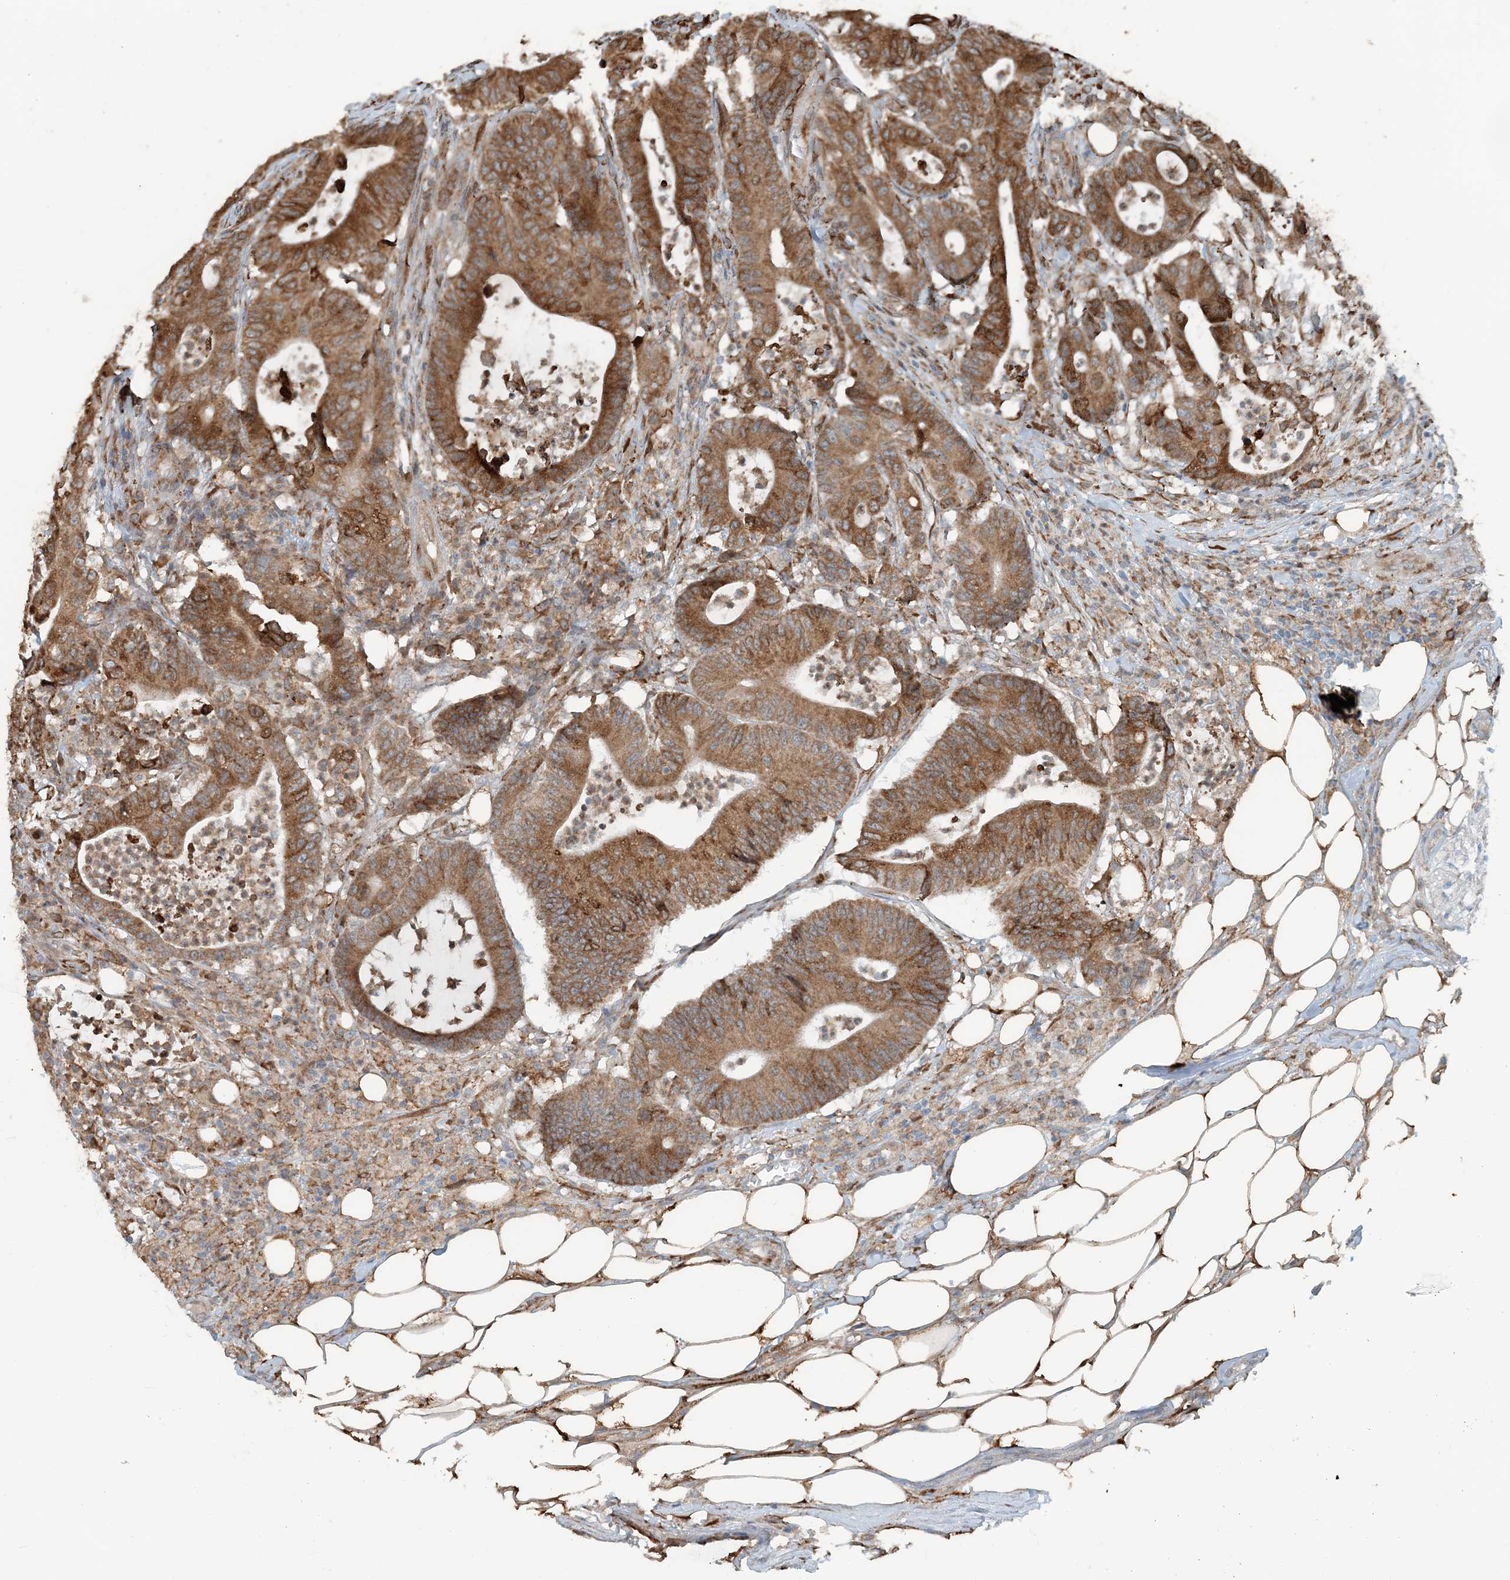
{"staining": {"intensity": "moderate", "quantity": ">75%", "location": "cytoplasmic/membranous"}, "tissue": "colorectal cancer", "cell_type": "Tumor cells", "image_type": "cancer", "snomed": [{"axis": "morphology", "description": "Adenocarcinoma, NOS"}, {"axis": "topography", "description": "Colon"}], "caption": "A medium amount of moderate cytoplasmic/membranous positivity is appreciated in about >75% of tumor cells in colorectal cancer (adenocarcinoma) tissue. The staining was performed using DAB (3,3'-diaminobenzidine) to visualize the protein expression in brown, while the nuclei were stained in blue with hematoxylin (Magnification: 20x).", "gene": "CERKL", "patient": {"sex": "female", "age": 84}}